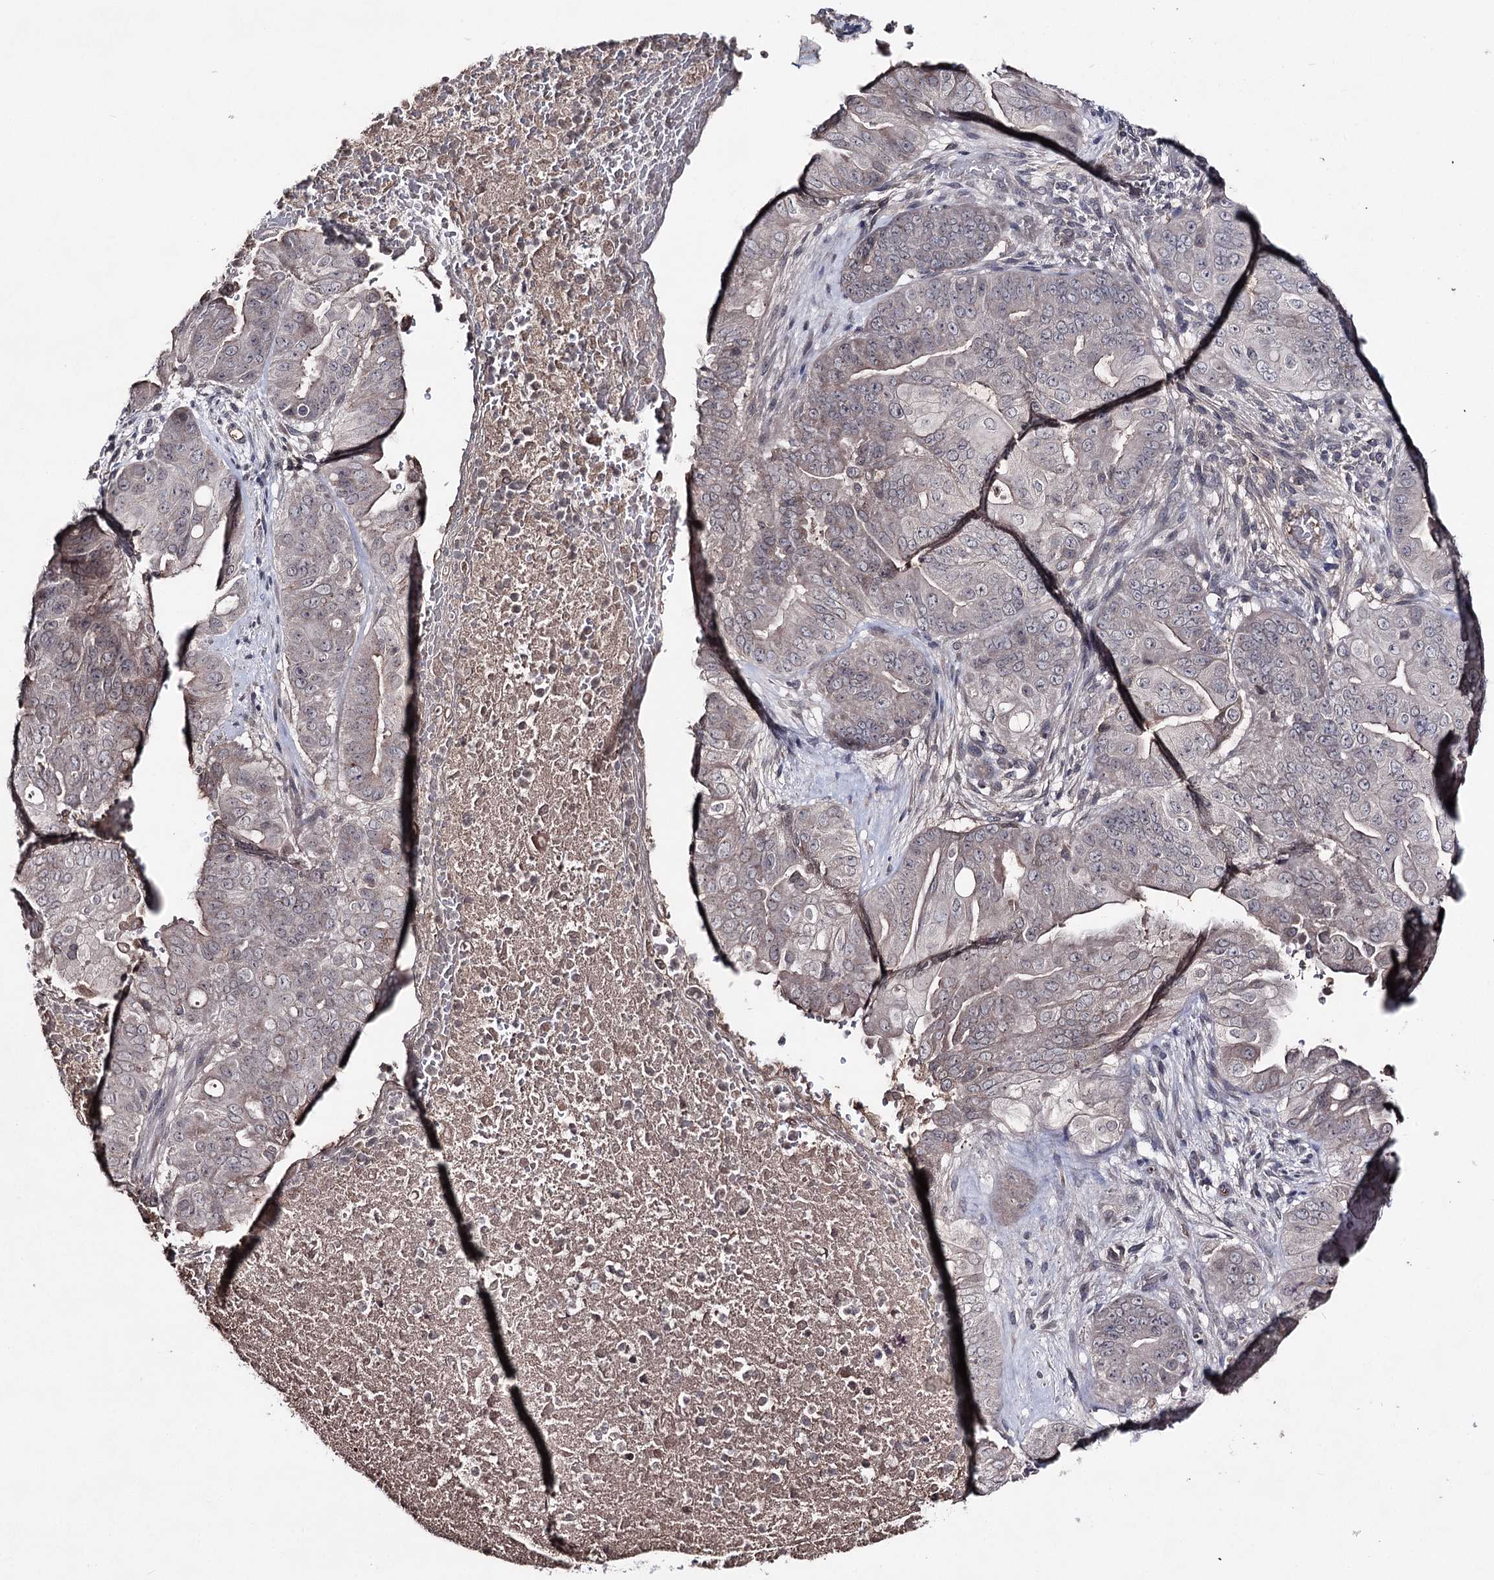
{"staining": {"intensity": "negative", "quantity": "none", "location": "none"}, "tissue": "pancreatic cancer", "cell_type": "Tumor cells", "image_type": "cancer", "snomed": [{"axis": "morphology", "description": "Adenocarcinoma, NOS"}, {"axis": "topography", "description": "Pancreas"}], "caption": "DAB immunohistochemical staining of human pancreatic cancer shows no significant staining in tumor cells. The staining was performed using DAB (3,3'-diaminobenzidine) to visualize the protein expression in brown, while the nuclei were stained in blue with hematoxylin (Magnification: 20x).", "gene": "SYNGR3", "patient": {"sex": "female", "age": 77}}